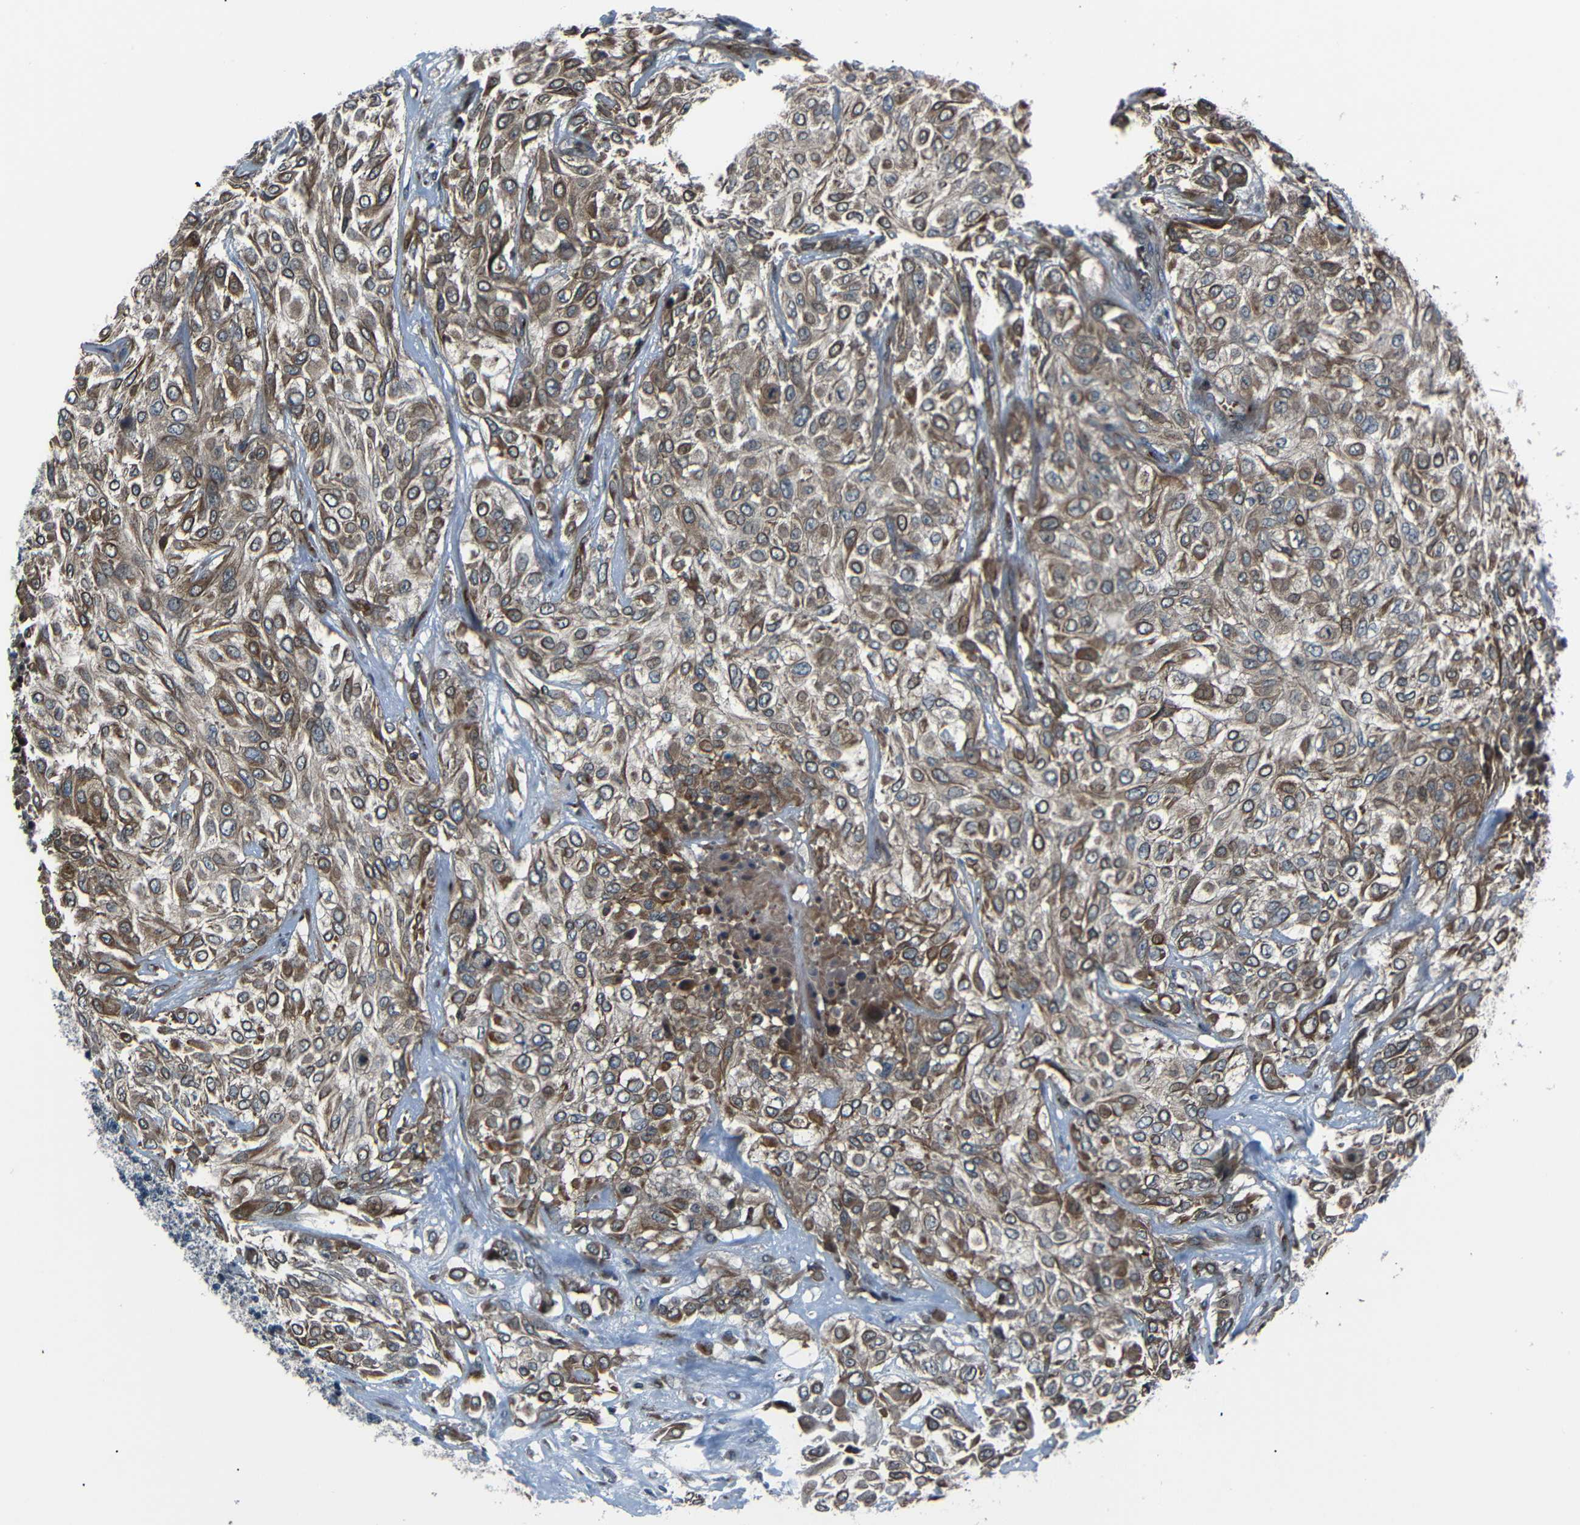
{"staining": {"intensity": "moderate", "quantity": ">75%", "location": "cytoplasmic/membranous"}, "tissue": "urothelial cancer", "cell_type": "Tumor cells", "image_type": "cancer", "snomed": [{"axis": "morphology", "description": "Urothelial carcinoma, High grade"}, {"axis": "topography", "description": "Urinary bladder"}], "caption": "IHC of human high-grade urothelial carcinoma shows medium levels of moderate cytoplasmic/membranous staining in about >75% of tumor cells.", "gene": "AKAP9", "patient": {"sex": "male", "age": 57}}